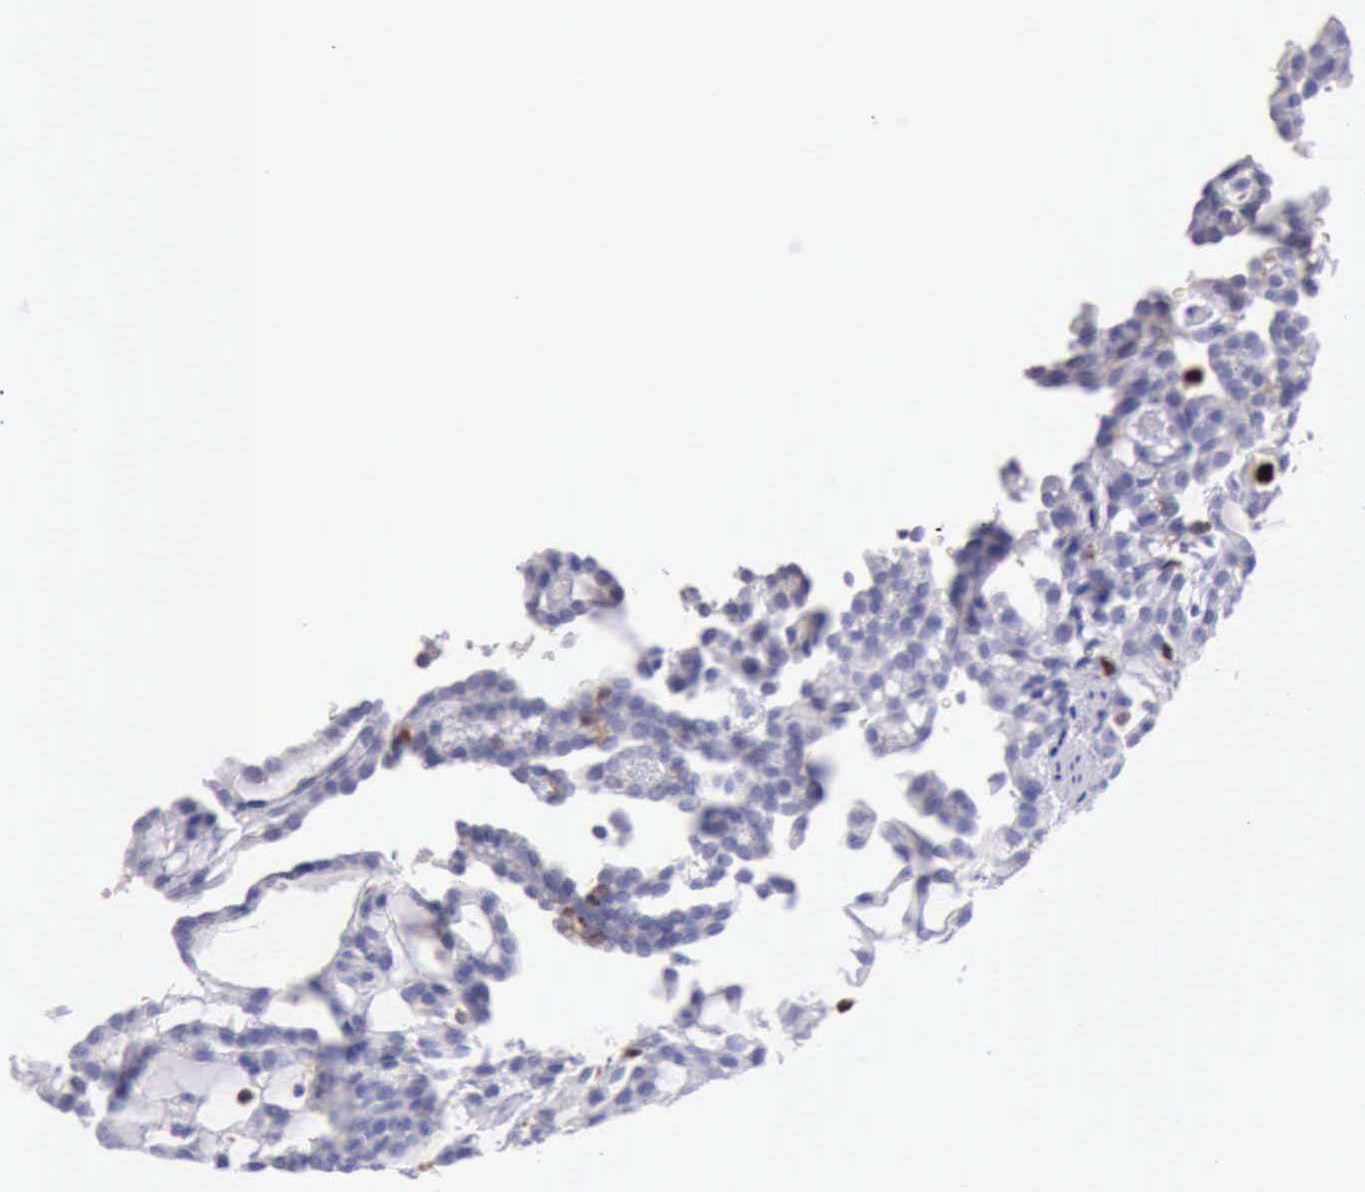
{"staining": {"intensity": "negative", "quantity": "none", "location": "none"}, "tissue": "renal cancer", "cell_type": "Tumor cells", "image_type": "cancer", "snomed": [{"axis": "morphology", "description": "Adenocarcinoma, NOS"}, {"axis": "topography", "description": "Kidney"}], "caption": "Adenocarcinoma (renal) stained for a protein using immunohistochemistry (IHC) reveals no staining tumor cells.", "gene": "CSTA", "patient": {"sex": "male", "age": 63}}